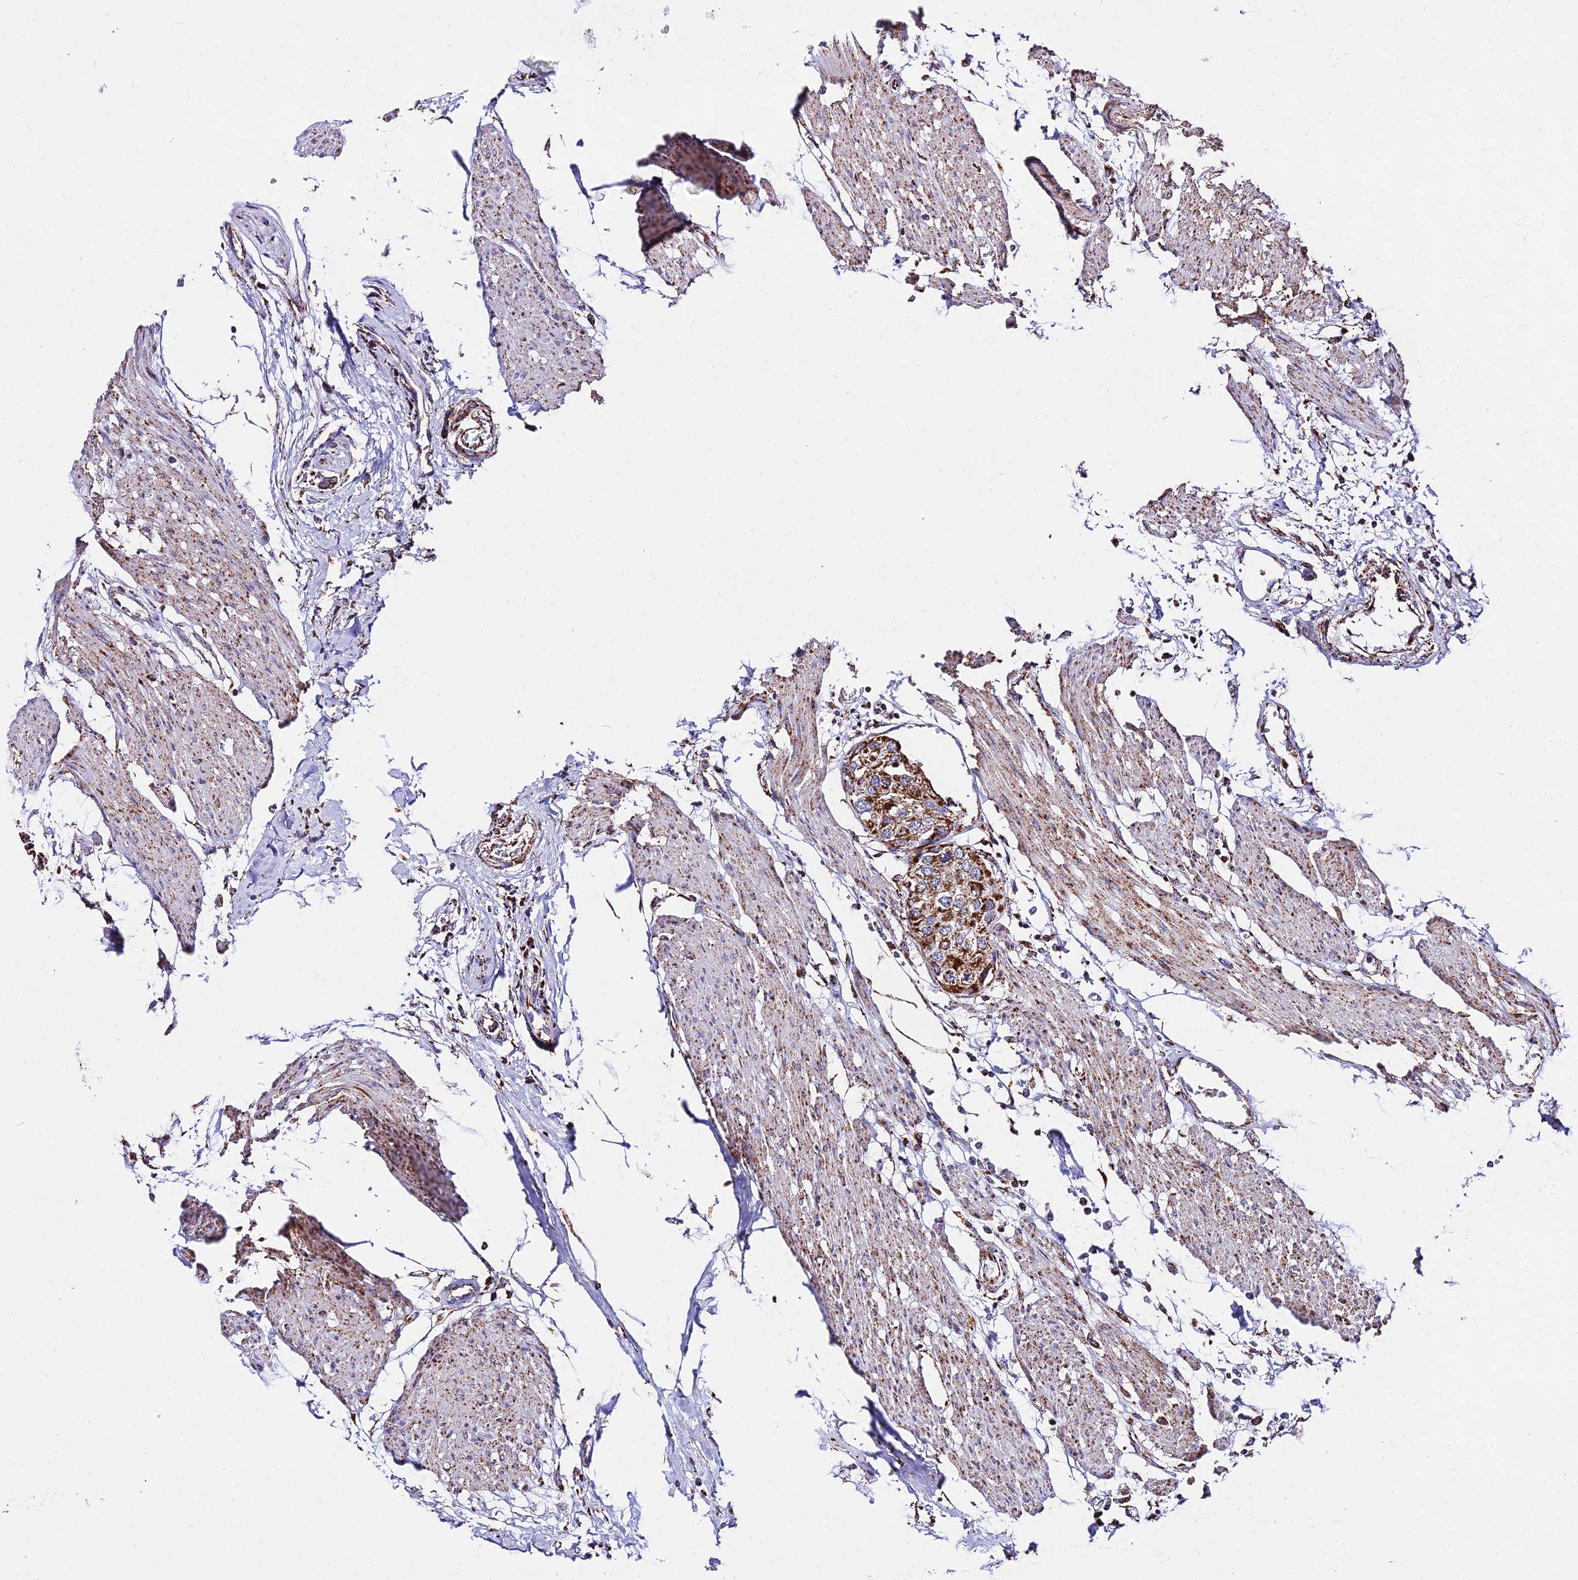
{"staining": {"intensity": "strong", "quantity": ">75%", "location": "cytoplasmic/membranous"}, "tissue": "urothelial cancer", "cell_type": "Tumor cells", "image_type": "cancer", "snomed": [{"axis": "morphology", "description": "Urothelial carcinoma, High grade"}, {"axis": "topography", "description": "Urinary bladder"}], "caption": "Urothelial cancer tissue displays strong cytoplasmic/membranous staining in about >75% of tumor cells (Stains: DAB in brown, nuclei in blue, Microscopy: brightfield microscopy at high magnification).", "gene": "ATP5PD", "patient": {"sex": "male", "age": 64}}